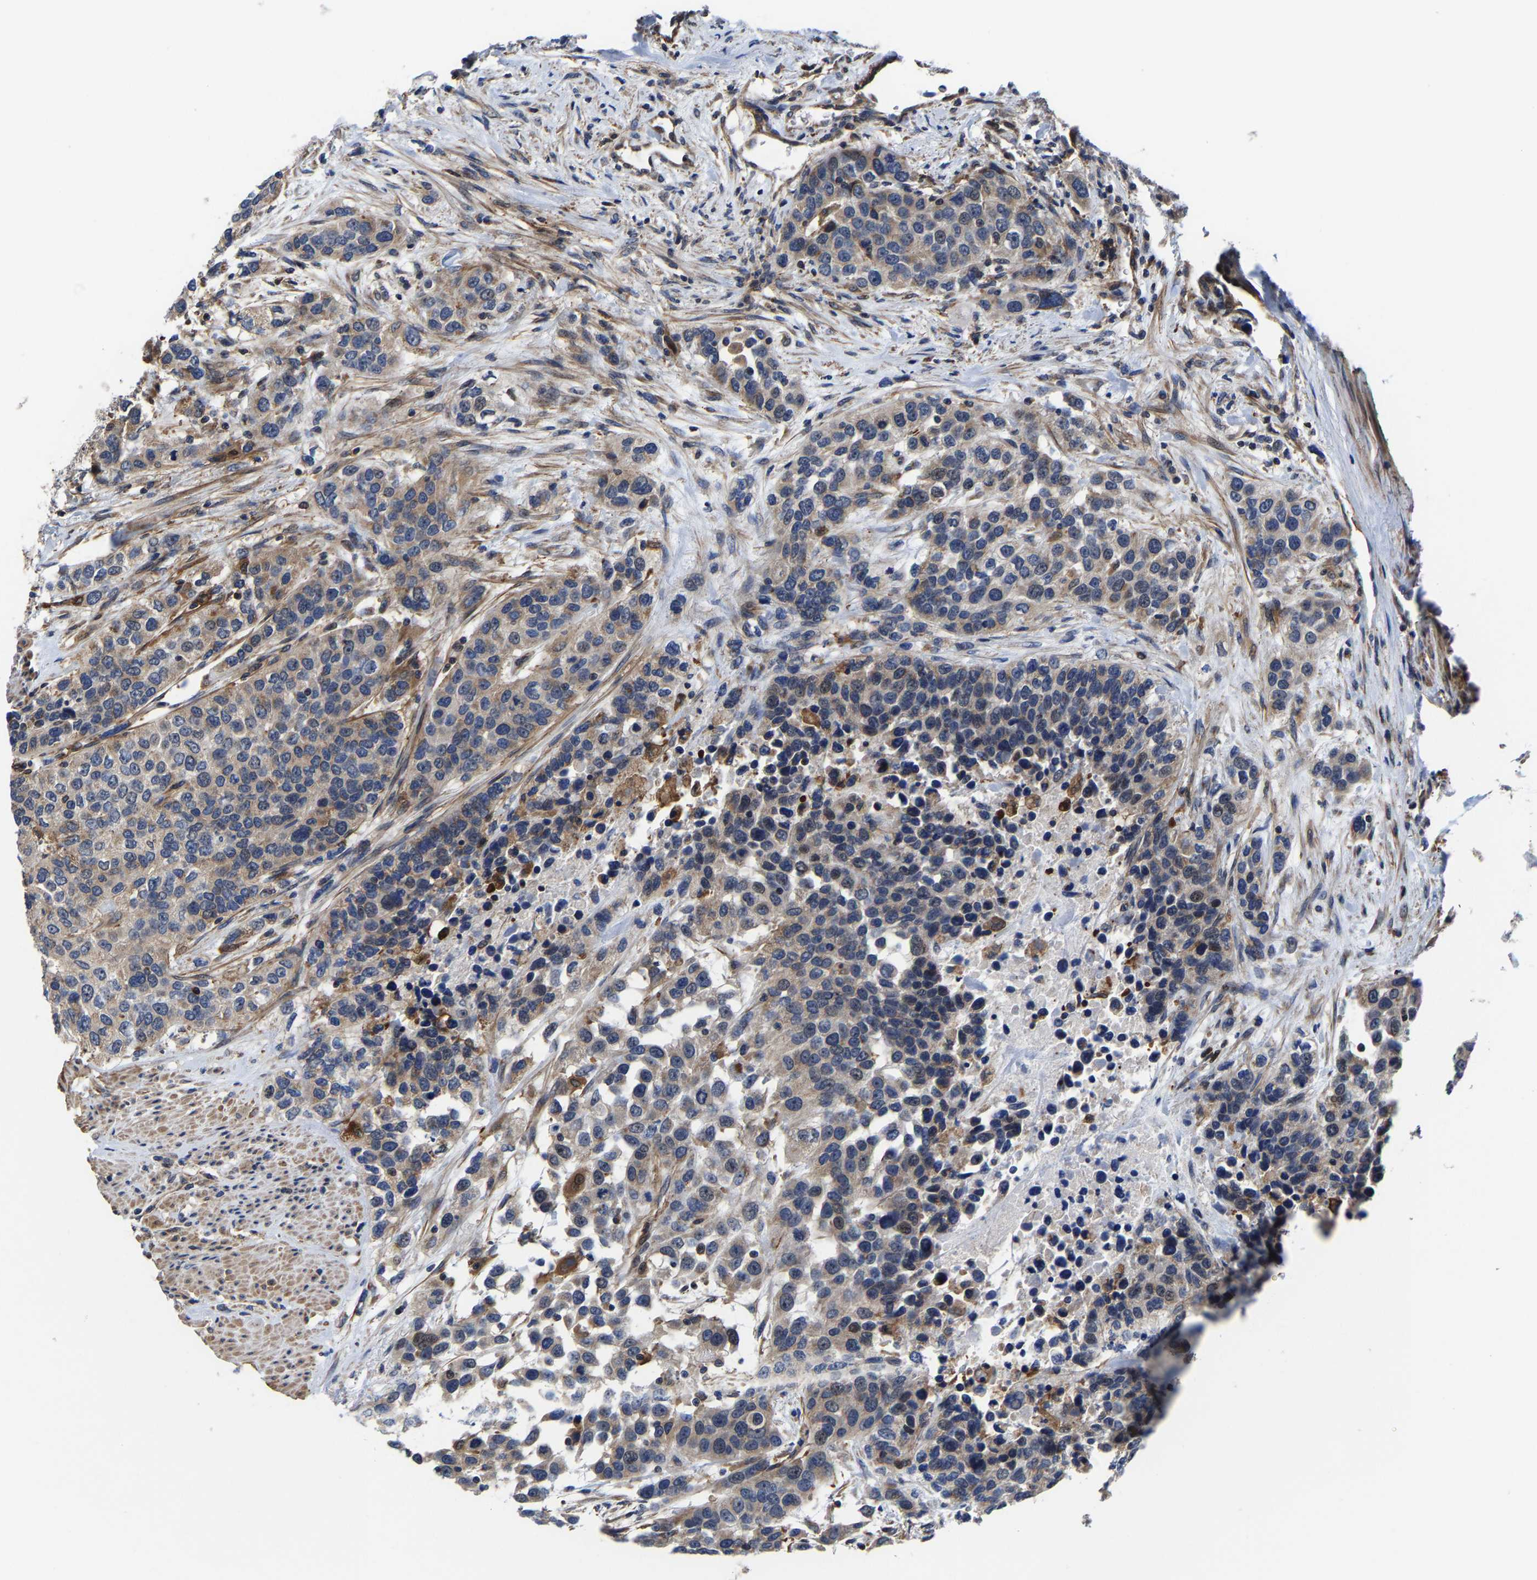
{"staining": {"intensity": "weak", "quantity": ">75%", "location": "cytoplasmic/membranous"}, "tissue": "urothelial cancer", "cell_type": "Tumor cells", "image_type": "cancer", "snomed": [{"axis": "morphology", "description": "Urothelial carcinoma, High grade"}, {"axis": "topography", "description": "Urinary bladder"}], "caption": "Approximately >75% of tumor cells in human urothelial carcinoma (high-grade) reveal weak cytoplasmic/membranous protein positivity as visualized by brown immunohistochemical staining.", "gene": "PFKFB3", "patient": {"sex": "female", "age": 80}}